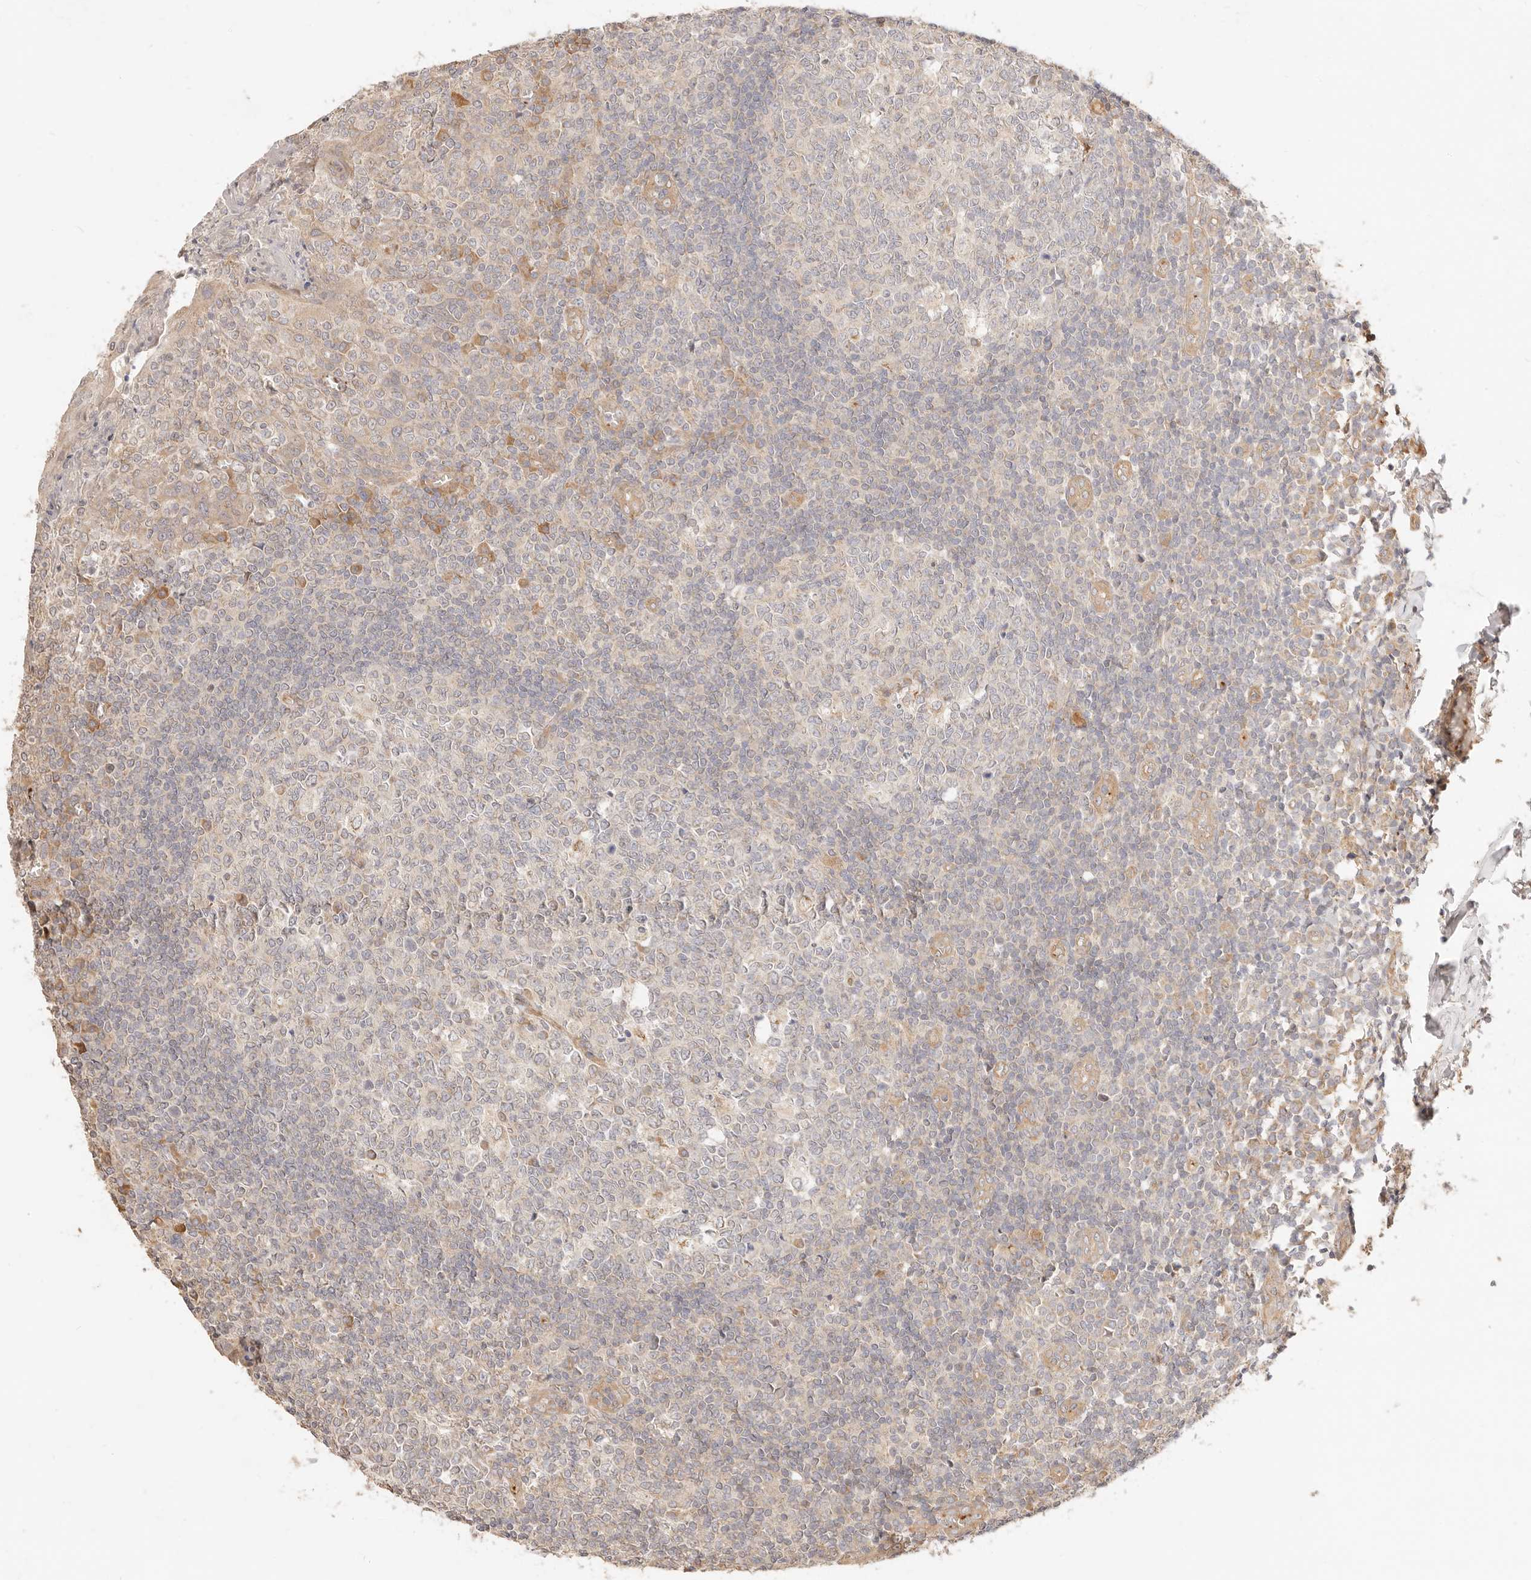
{"staining": {"intensity": "negative", "quantity": "none", "location": "none"}, "tissue": "tonsil", "cell_type": "Germinal center cells", "image_type": "normal", "snomed": [{"axis": "morphology", "description": "Normal tissue, NOS"}, {"axis": "topography", "description": "Tonsil"}], "caption": "Immunohistochemistry (IHC) of normal human tonsil reveals no positivity in germinal center cells. Nuclei are stained in blue.", "gene": "UBXN10", "patient": {"sex": "female", "age": 19}}